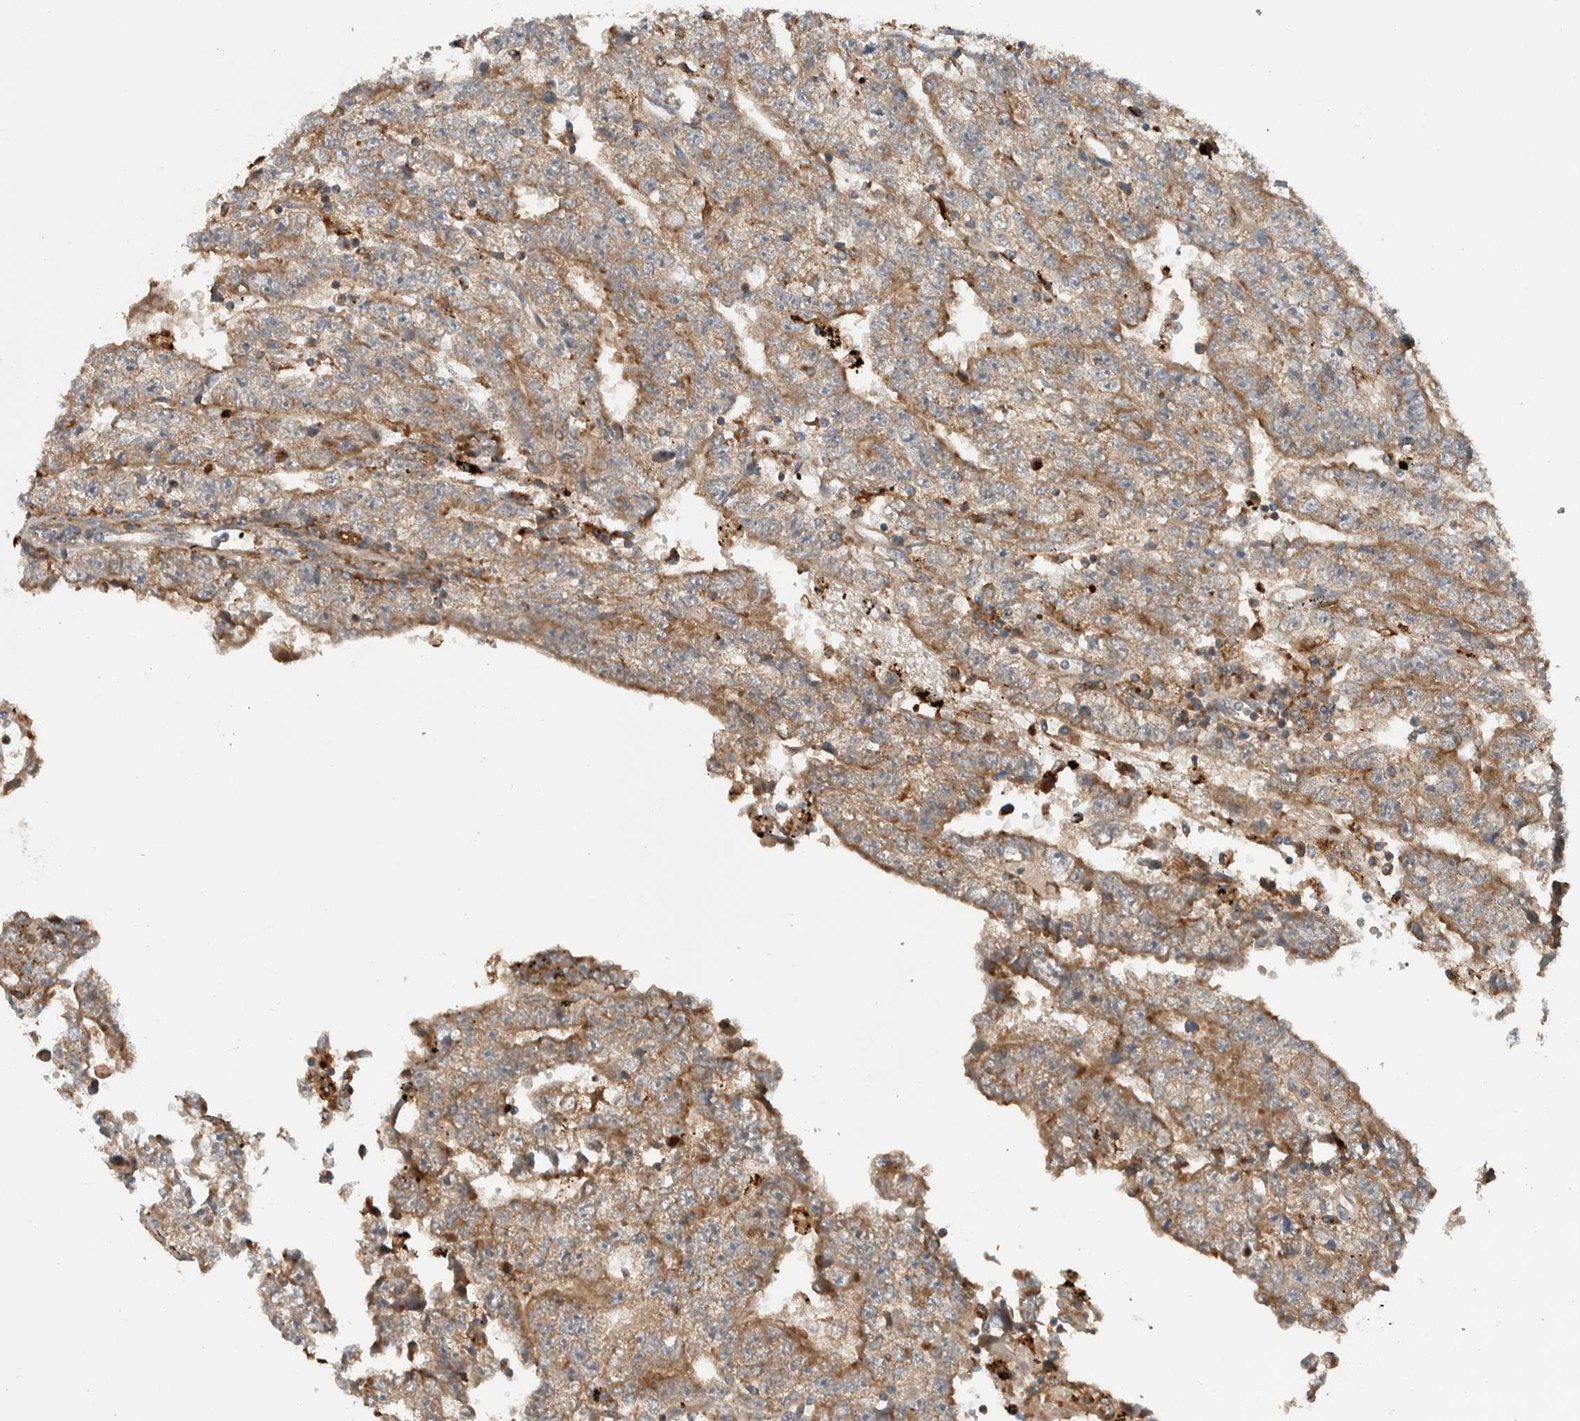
{"staining": {"intensity": "moderate", "quantity": ">75%", "location": "cytoplasmic/membranous"}, "tissue": "testis cancer", "cell_type": "Tumor cells", "image_type": "cancer", "snomed": [{"axis": "morphology", "description": "Carcinoma, Embryonal, NOS"}, {"axis": "topography", "description": "Testis"}], "caption": "High-power microscopy captured an immunohistochemistry image of testis cancer, revealing moderate cytoplasmic/membranous expression in about >75% of tumor cells. The staining was performed using DAB (3,3'-diaminobenzidine) to visualize the protein expression in brown, while the nuclei were stained in blue with hematoxylin (Magnification: 20x).", "gene": "ADGRL3", "patient": {"sex": "male", "age": 25}}